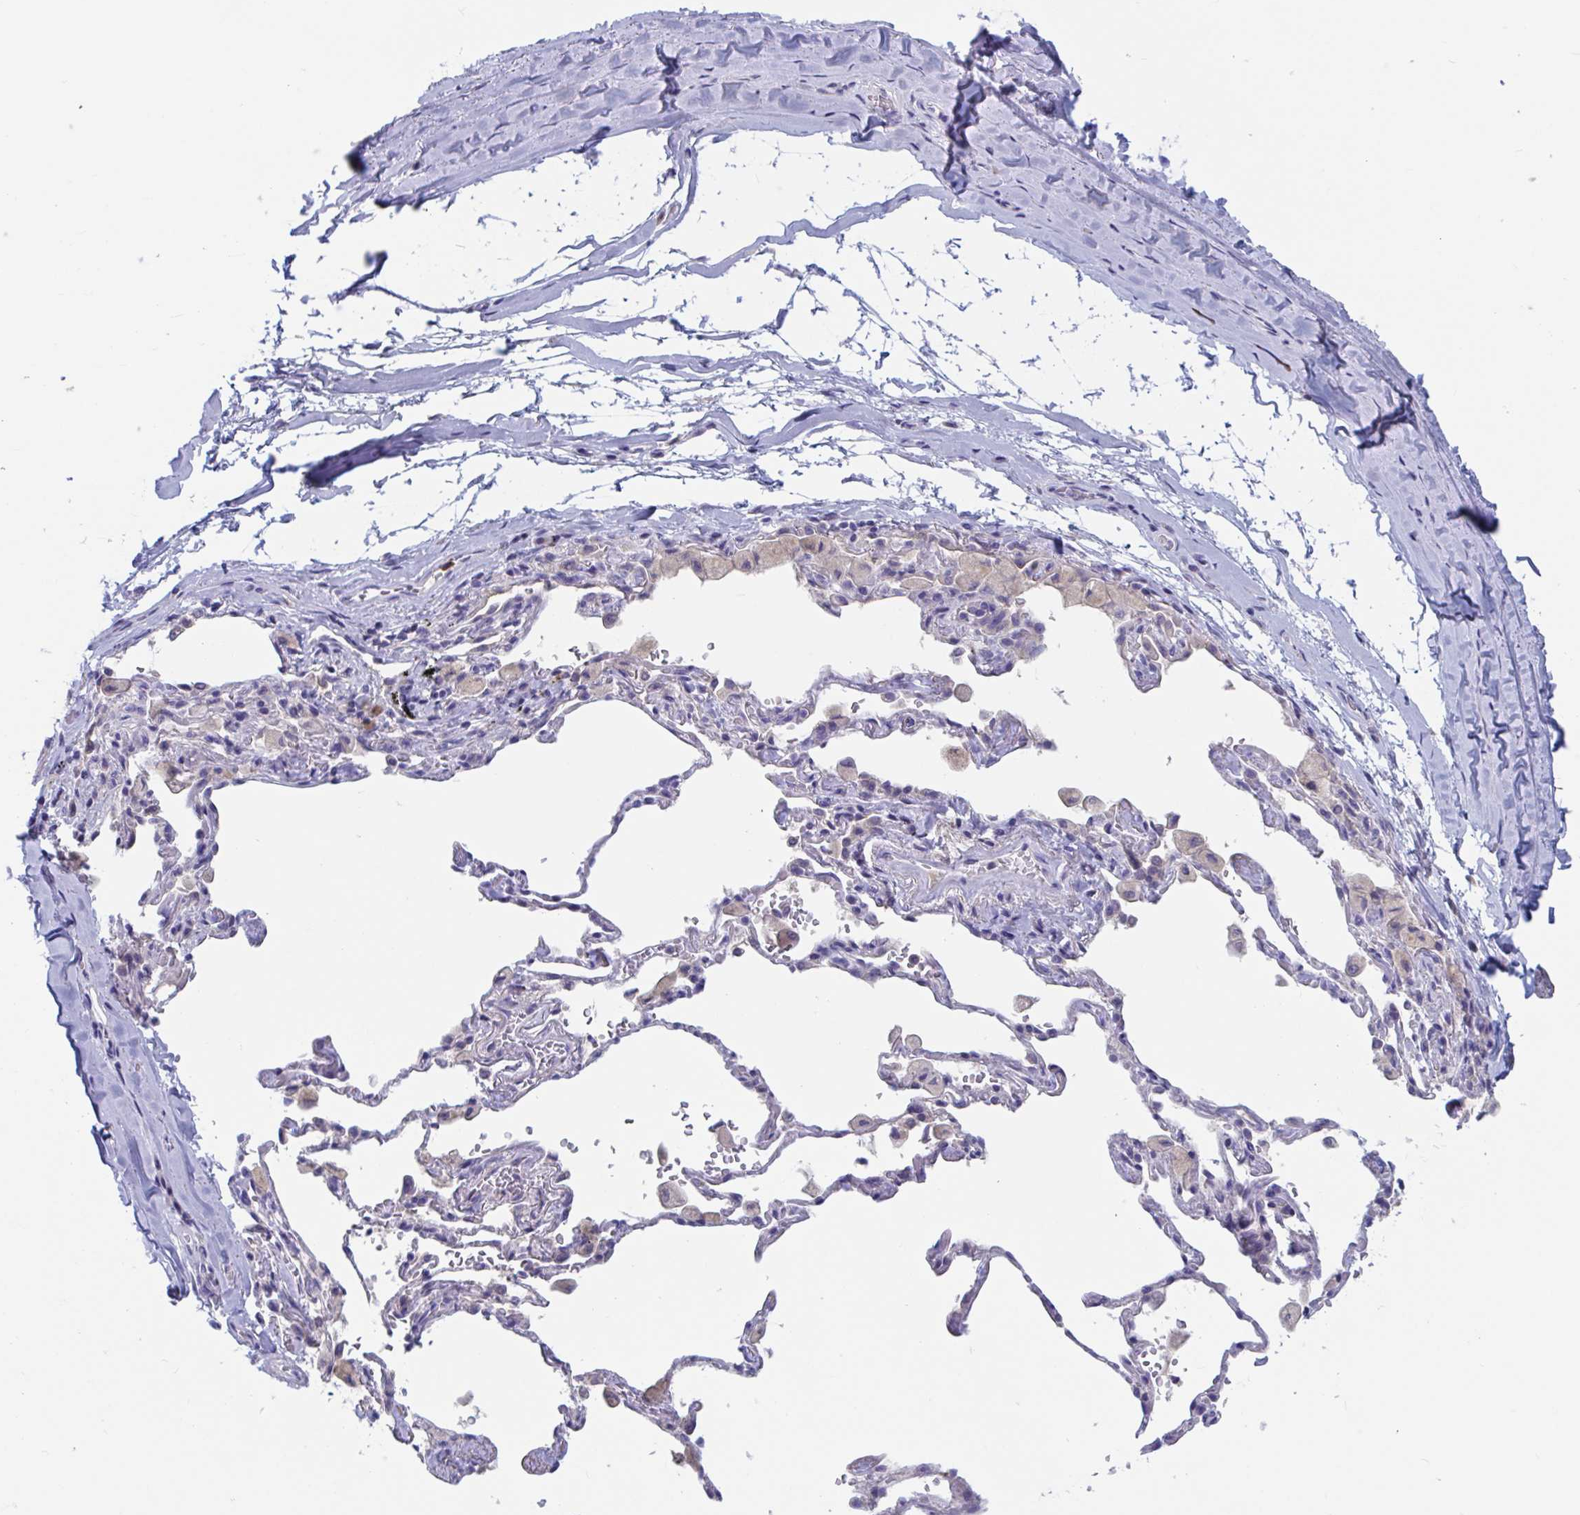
{"staining": {"intensity": "negative", "quantity": "none", "location": "none"}, "tissue": "soft tissue", "cell_type": "Fibroblasts", "image_type": "normal", "snomed": [{"axis": "morphology", "description": "Normal tissue, NOS"}, {"axis": "topography", "description": "Cartilage tissue"}, {"axis": "topography", "description": "Bronchus"}], "caption": "Normal soft tissue was stained to show a protein in brown. There is no significant expression in fibroblasts. (DAB immunohistochemistry (IHC) with hematoxylin counter stain).", "gene": "ZNHIT2", "patient": {"sex": "male", "age": 64}}